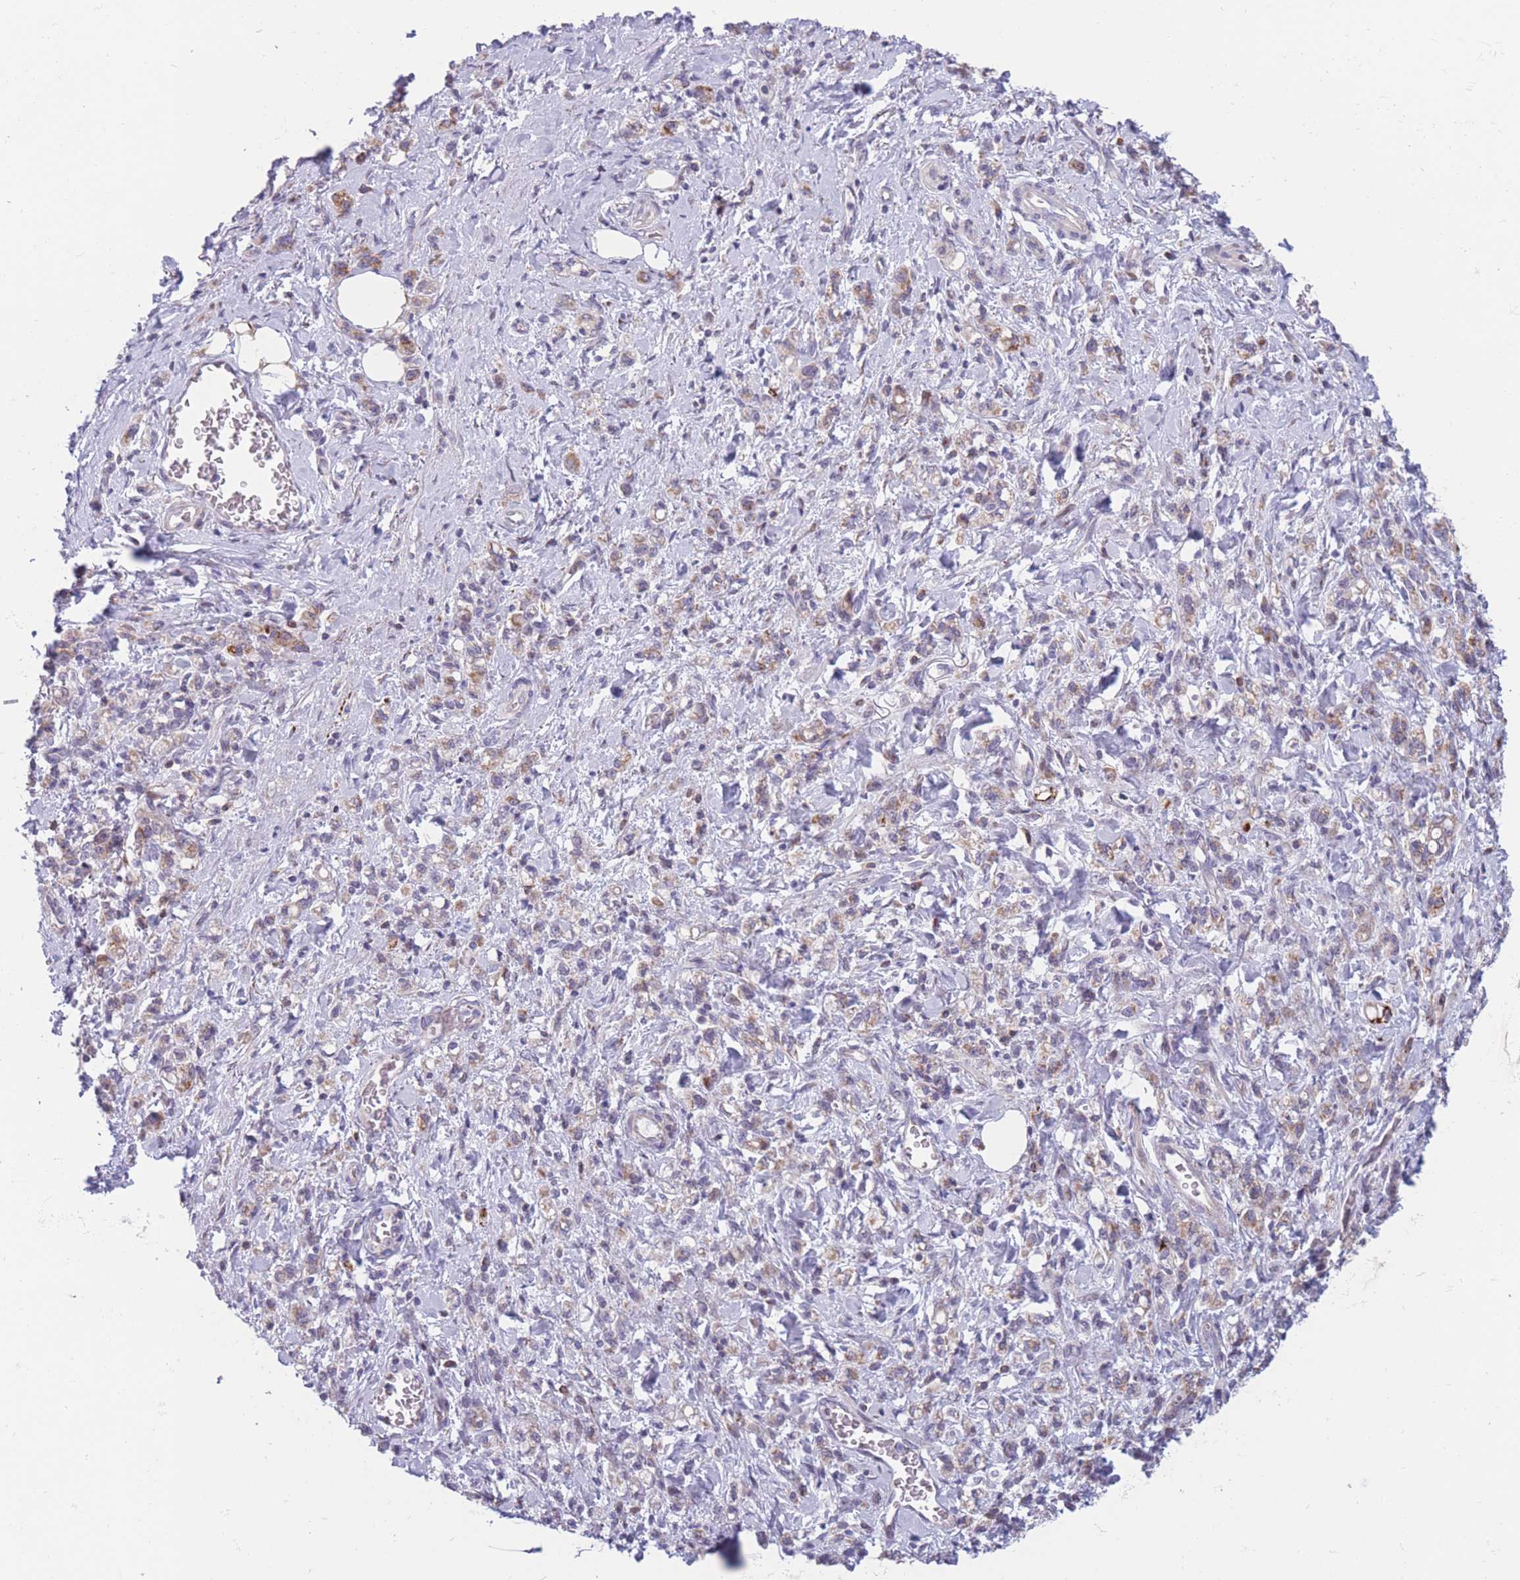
{"staining": {"intensity": "weak", "quantity": "<25%", "location": "cytoplasmic/membranous"}, "tissue": "stomach cancer", "cell_type": "Tumor cells", "image_type": "cancer", "snomed": [{"axis": "morphology", "description": "Adenocarcinoma, NOS"}, {"axis": "topography", "description": "Stomach"}], "caption": "The photomicrograph exhibits no significant positivity in tumor cells of stomach cancer (adenocarcinoma).", "gene": "PDE4A", "patient": {"sex": "male", "age": 77}}